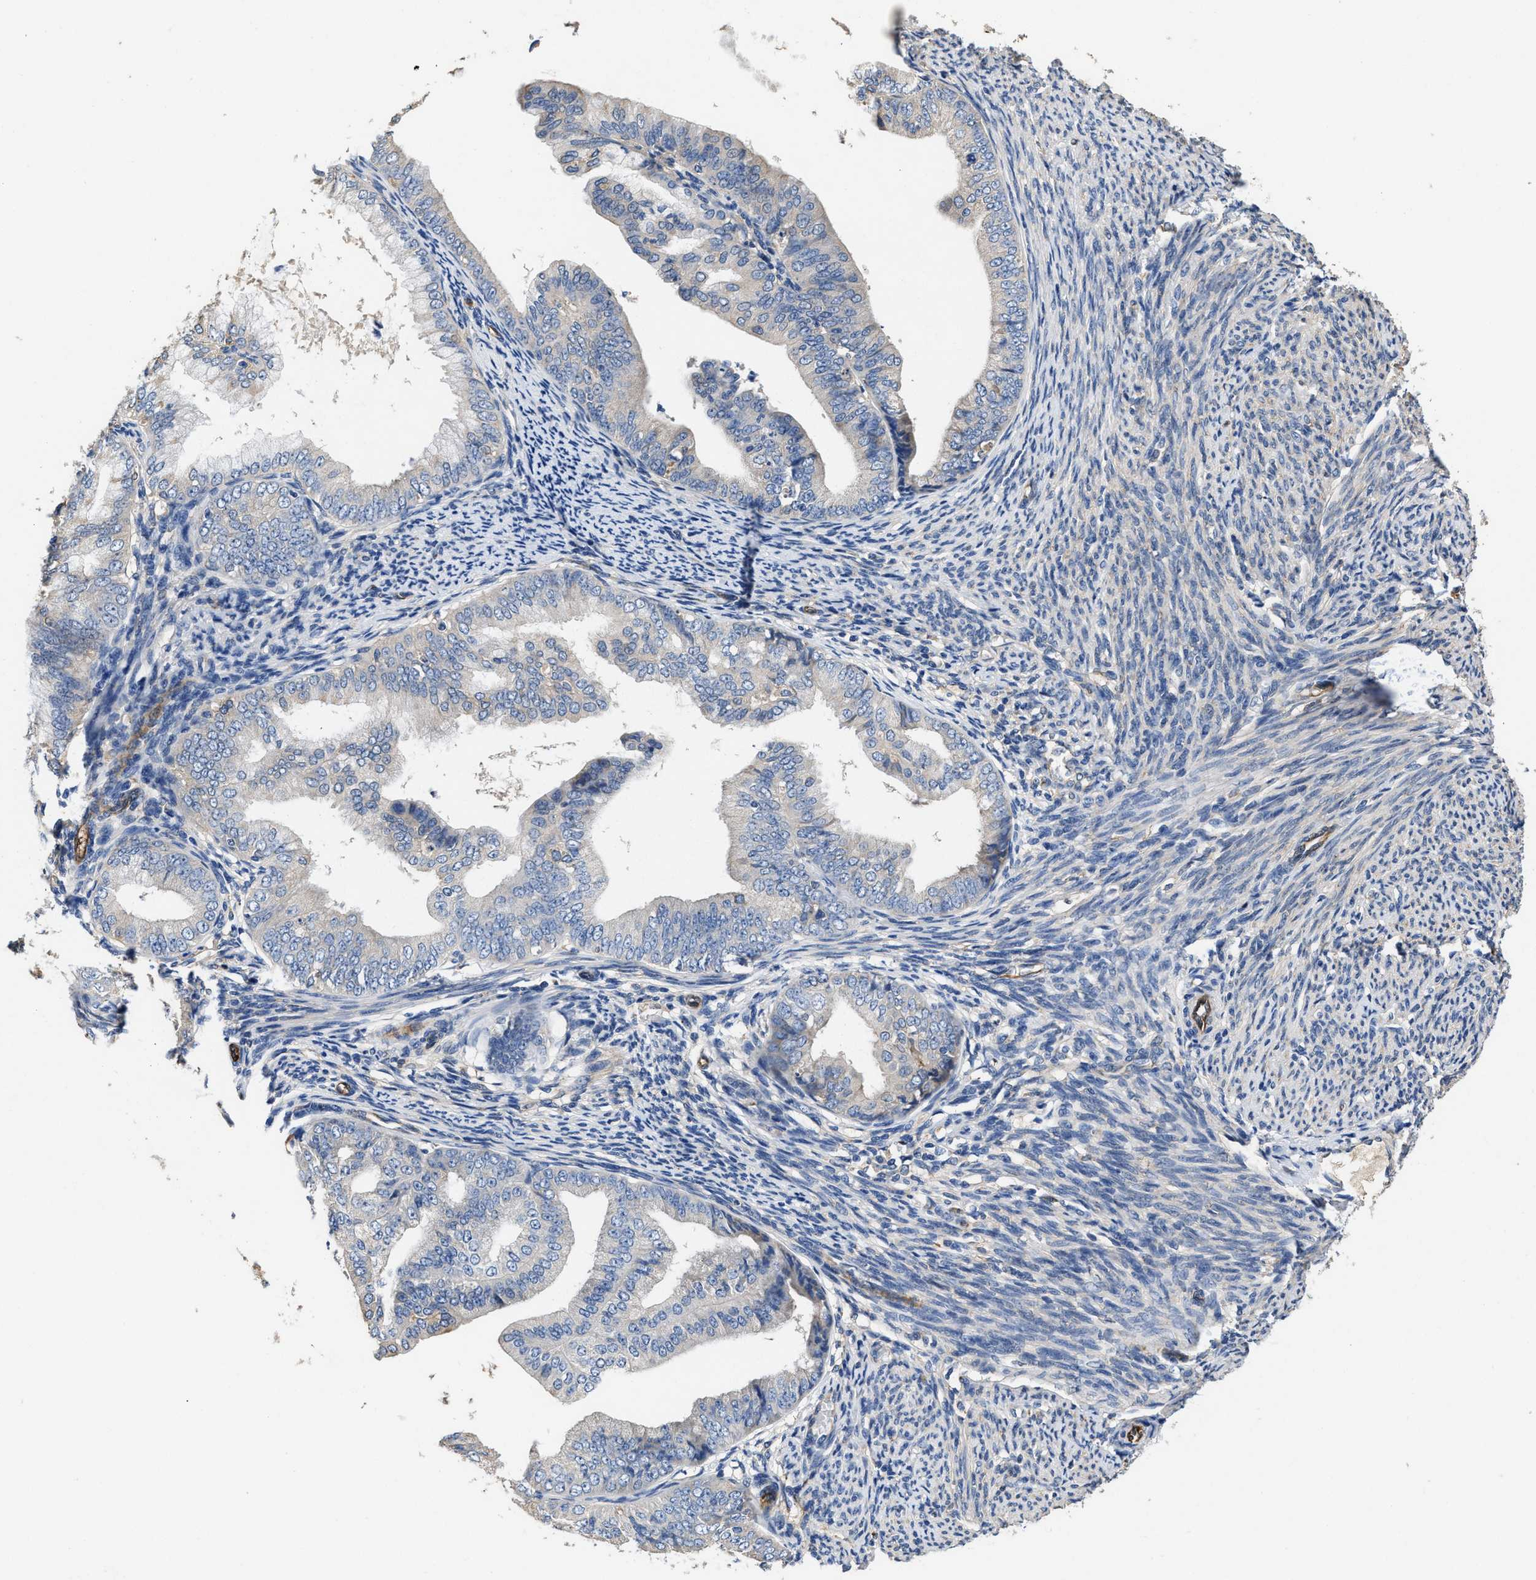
{"staining": {"intensity": "negative", "quantity": "none", "location": "none"}, "tissue": "endometrial cancer", "cell_type": "Tumor cells", "image_type": "cancer", "snomed": [{"axis": "morphology", "description": "Adenocarcinoma, NOS"}, {"axis": "topography", "description": "Endometrium"}], "caption": "A photomicrograph of human endometrial cancer is negative for staining in tumor cells.", "gene": "PEG10", "patient": {"sex": "female", "age": 63}}